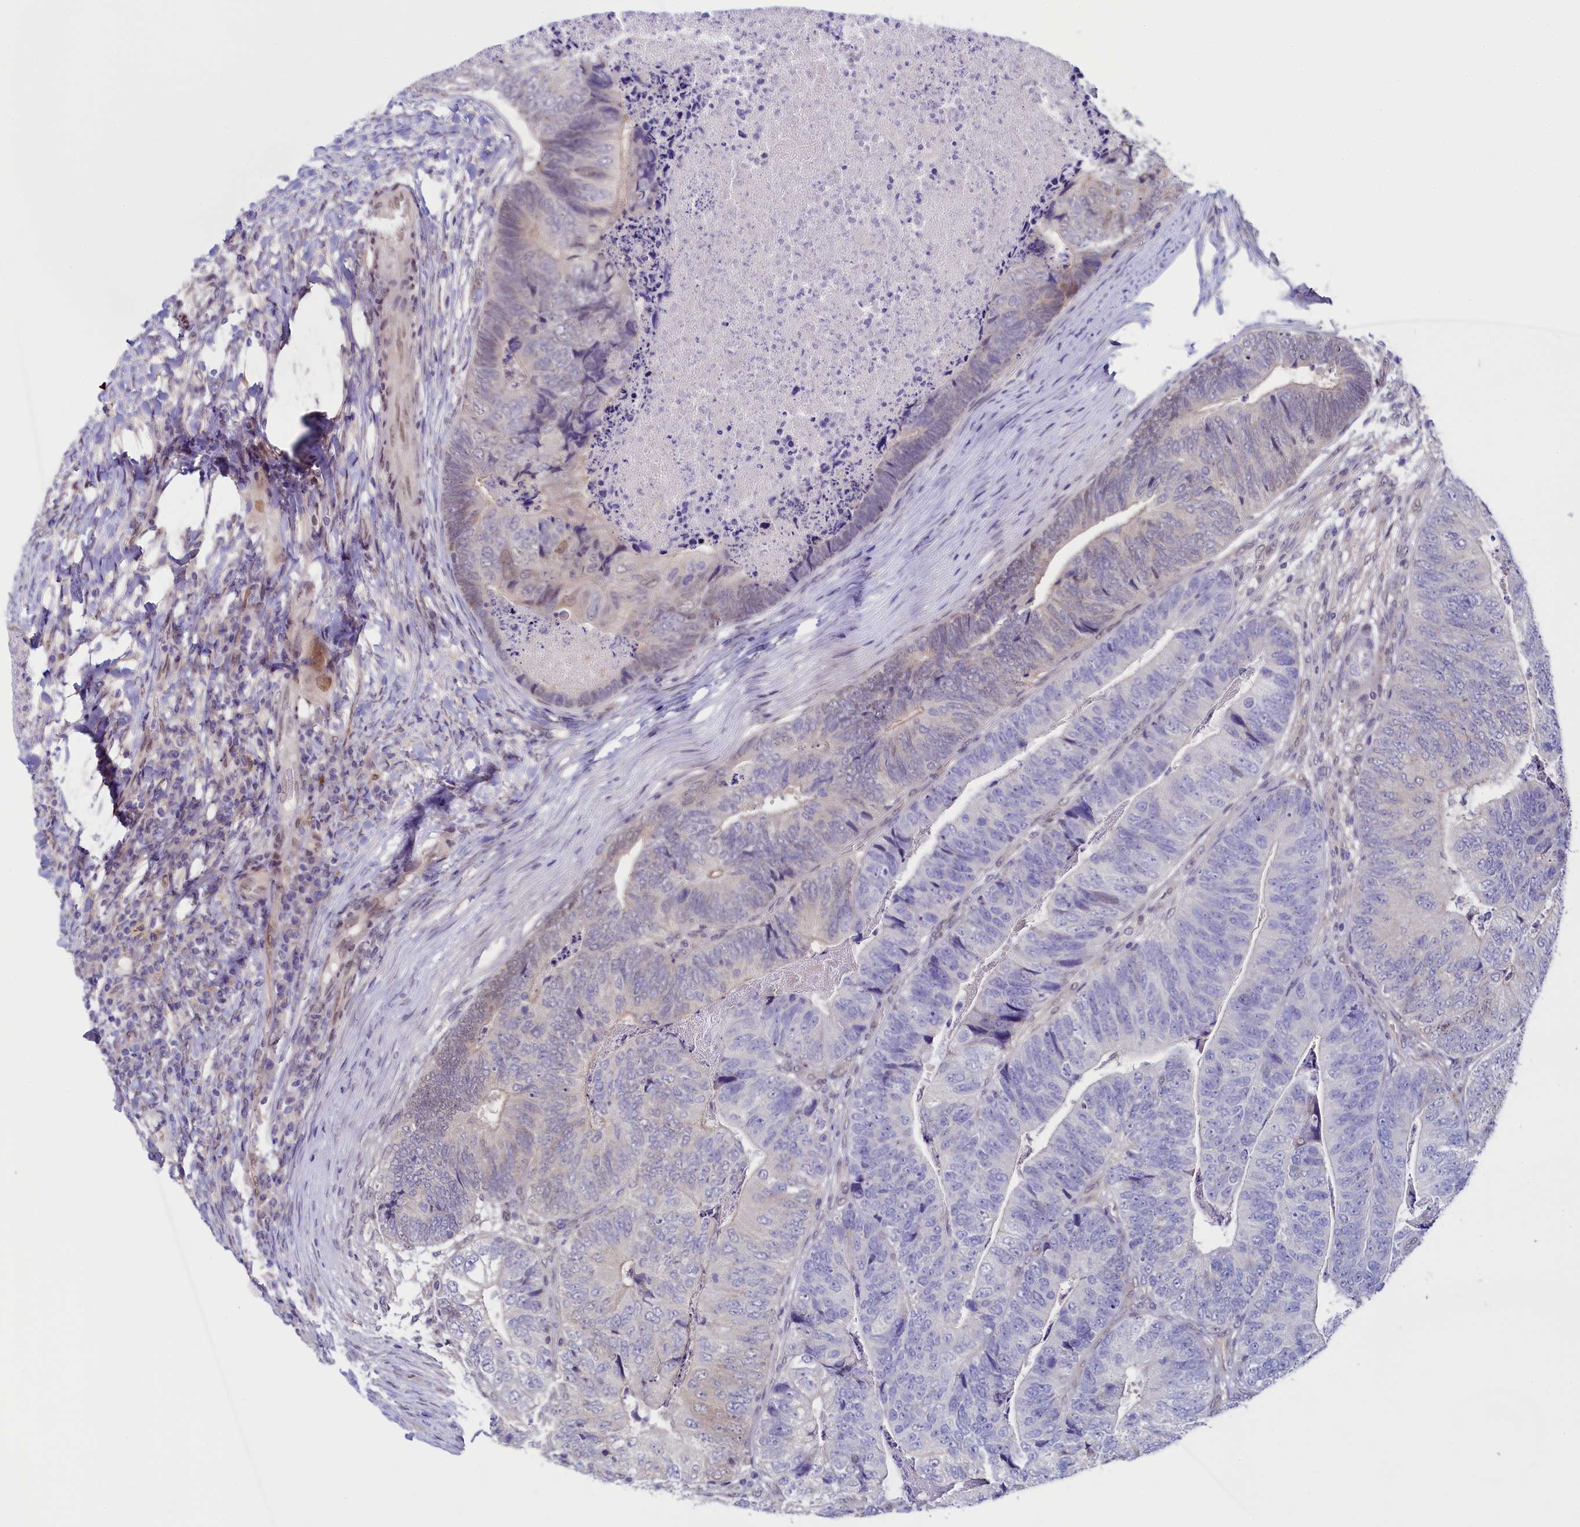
{"staining": {"intensity": "weak", "quantity": "<25%", "location": "nuclear"}, "tissue": "colorectal cancer", "cell_type": "Tumor cells", "image_type": "cancer", "snomed": [{"axis": "morphology", "description": "Adenocarcinoma, NOS"}, {"axis": "topography", "description": "Colon"}], "caption": "The image demonstrates no staining of tumor cells in colorectal cancer.", "gene": "FLYWCH2", "patient": {"sex": "female", "age": 67}}